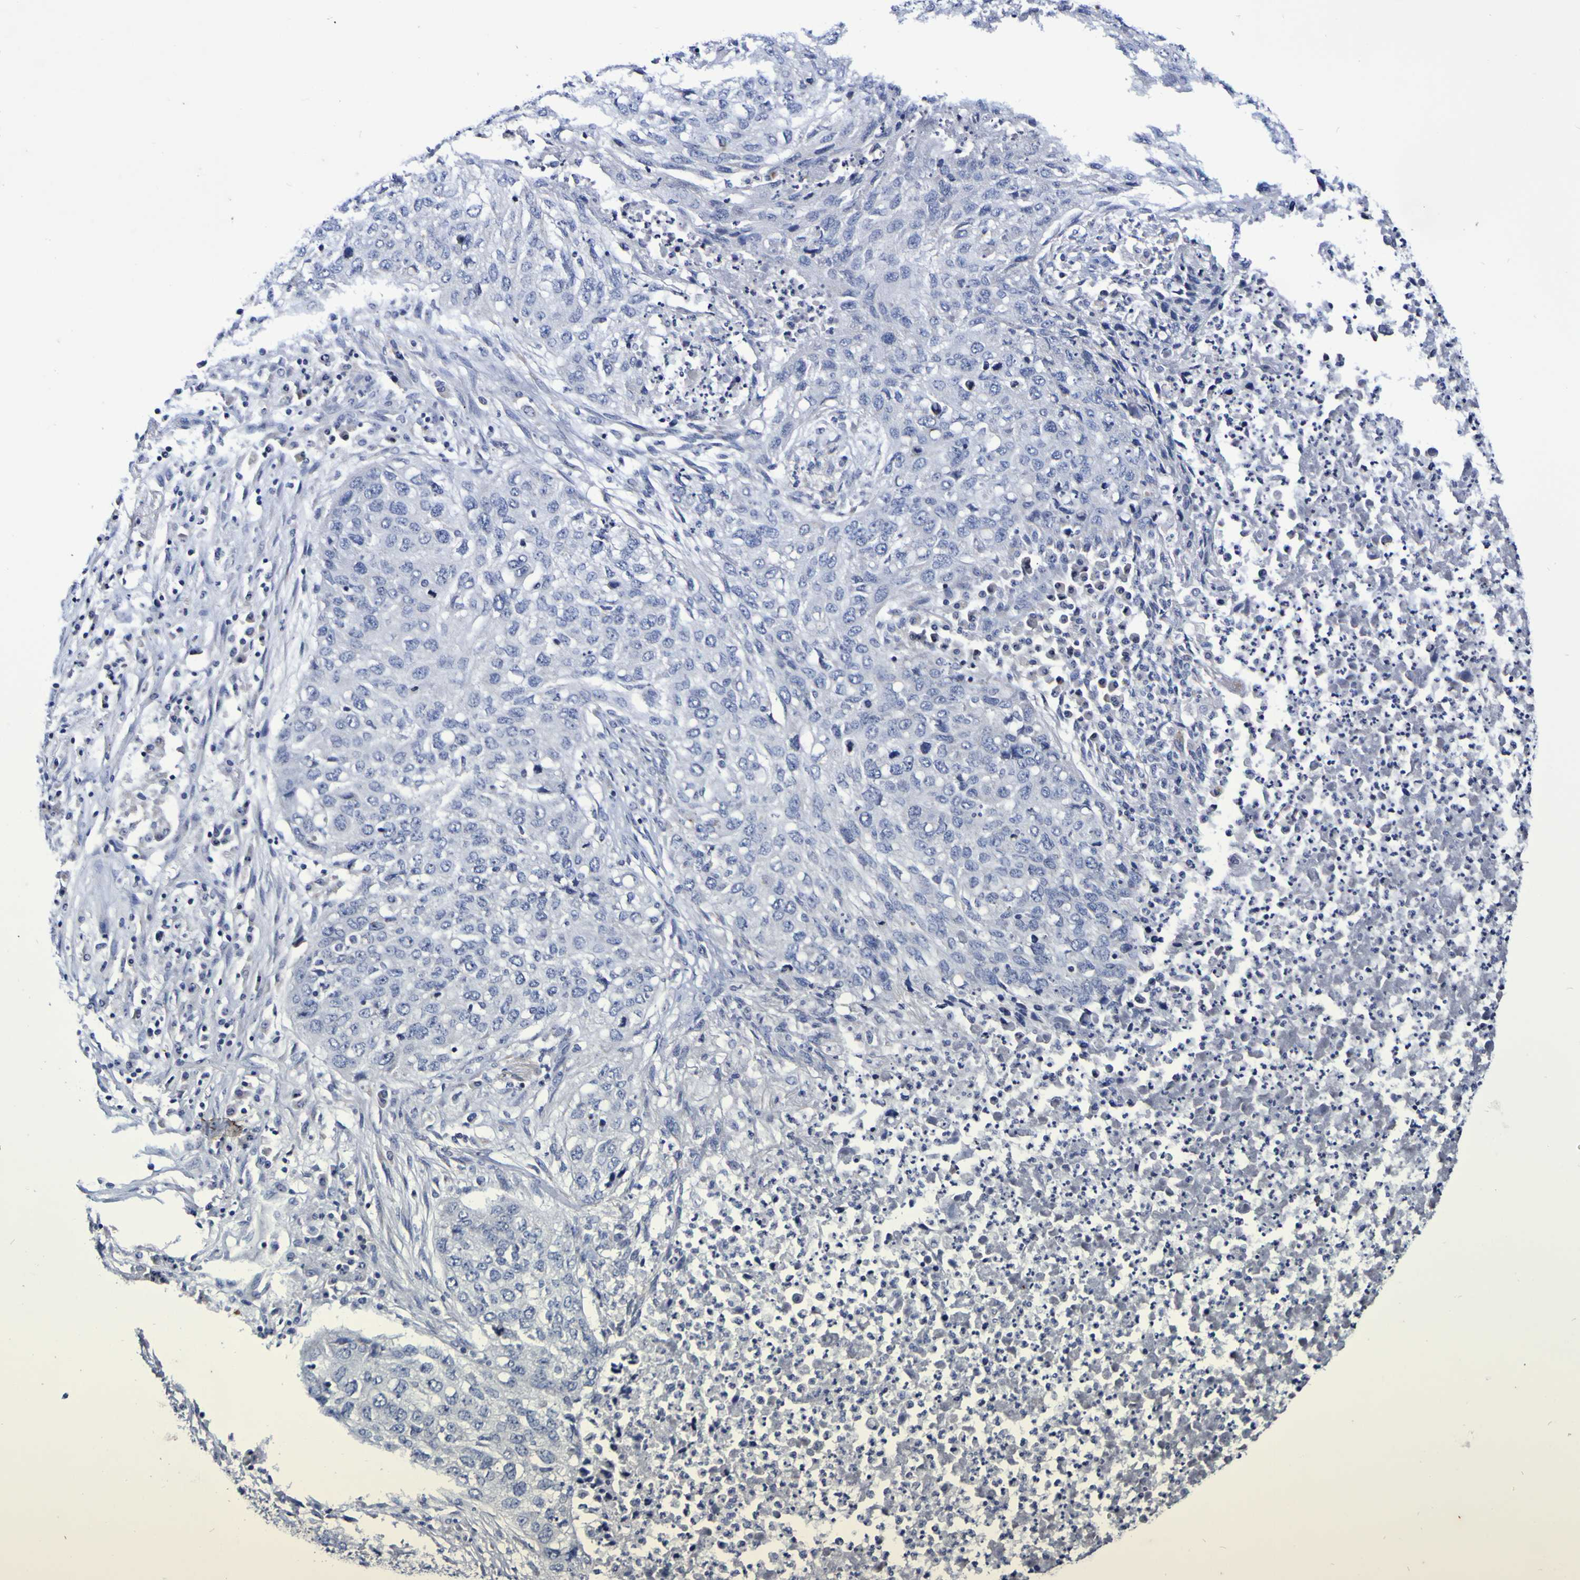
{"staining": {"intensity": "negative", "quantity": "none", "location": "none"}, "tissue": "lung cancer", "cell_type": "Tumor cells", "image_type": "cancer", "snomed": [{"axis": "morphology", "description": "Squamous cell carcinoma, NOS"}, {"axis": "topography", "description": "Lung"}], "caption": "An immunohistochemistry image of lung cancer (squamous cell carcinoma) is shown. There is no staining in tumor cells of lung cancer (squamous cell carcinoma).", "gene": "PTP4A2", "patient": {"sex": "female", "age": 63}}